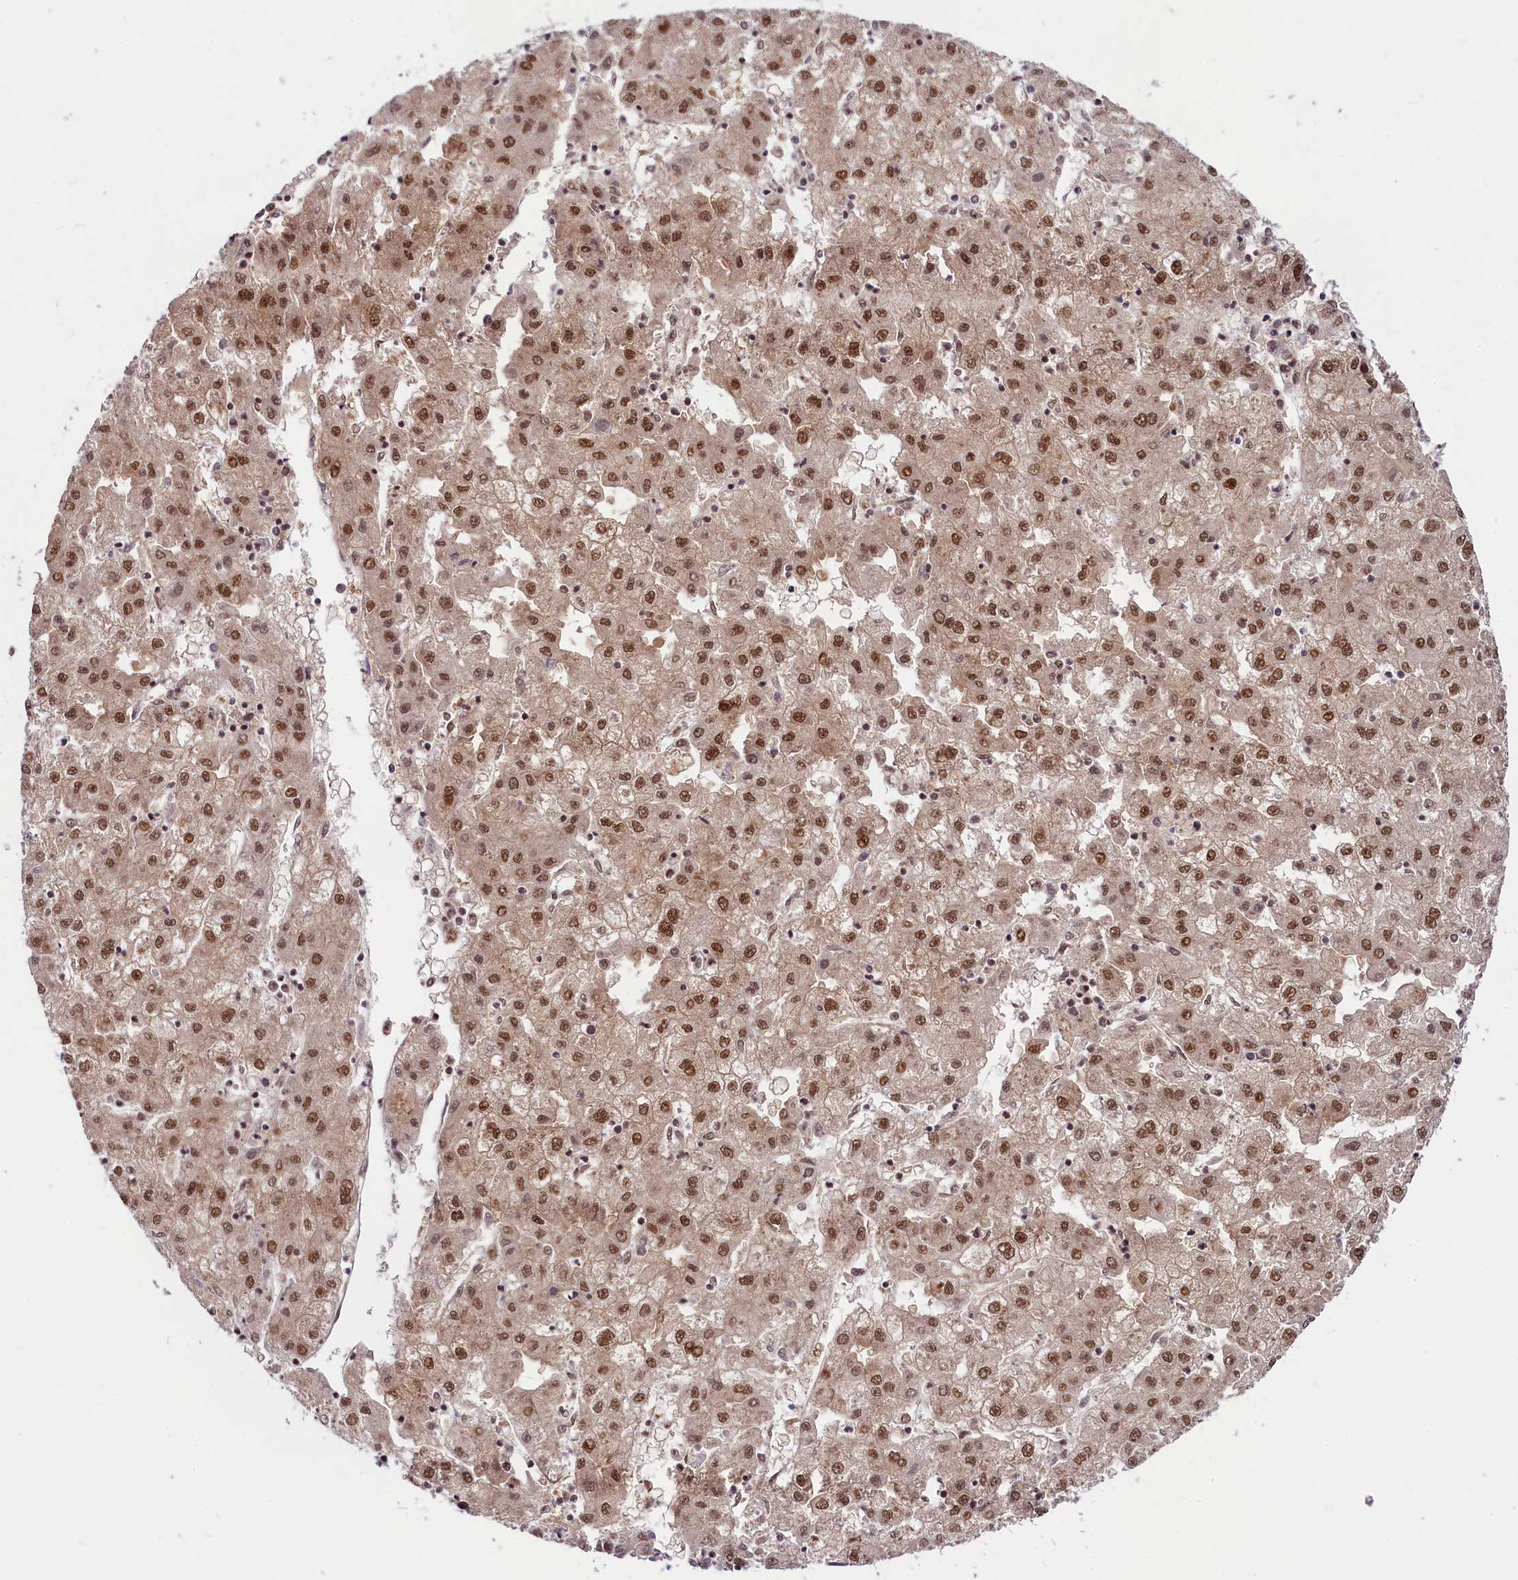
{"staining": {"intensity": "moderate", "quantity": ">75%", "location": "cytoplasmic/membranous,nuclear"}, "tissue": "liver cancer", "cell_type": "Tumor cells", "image_type": "cancer", "snomed": [{"axis": "morphology", "description": "Carcinoma, Hepatocellular, NOS"}, {"axis": "topography", "description": "Liver"}], "caption": "Immunohistochemistry (IHC) staining of liver cancer (hepatocellular carcinoma), which demonstrates medium levels of moderate cytoplasmic/membranous and nuclear positivity in about >75% of tumor cells indicating moderate cytoplasmic/membranous and nuclear protein staining. The staining was performed using DAB (brown) for protein detection and nuclei were counterstained in hematoxylin (blue).", "gene": "ANKS3", "patient": {"sex": "male", "age": 72}}